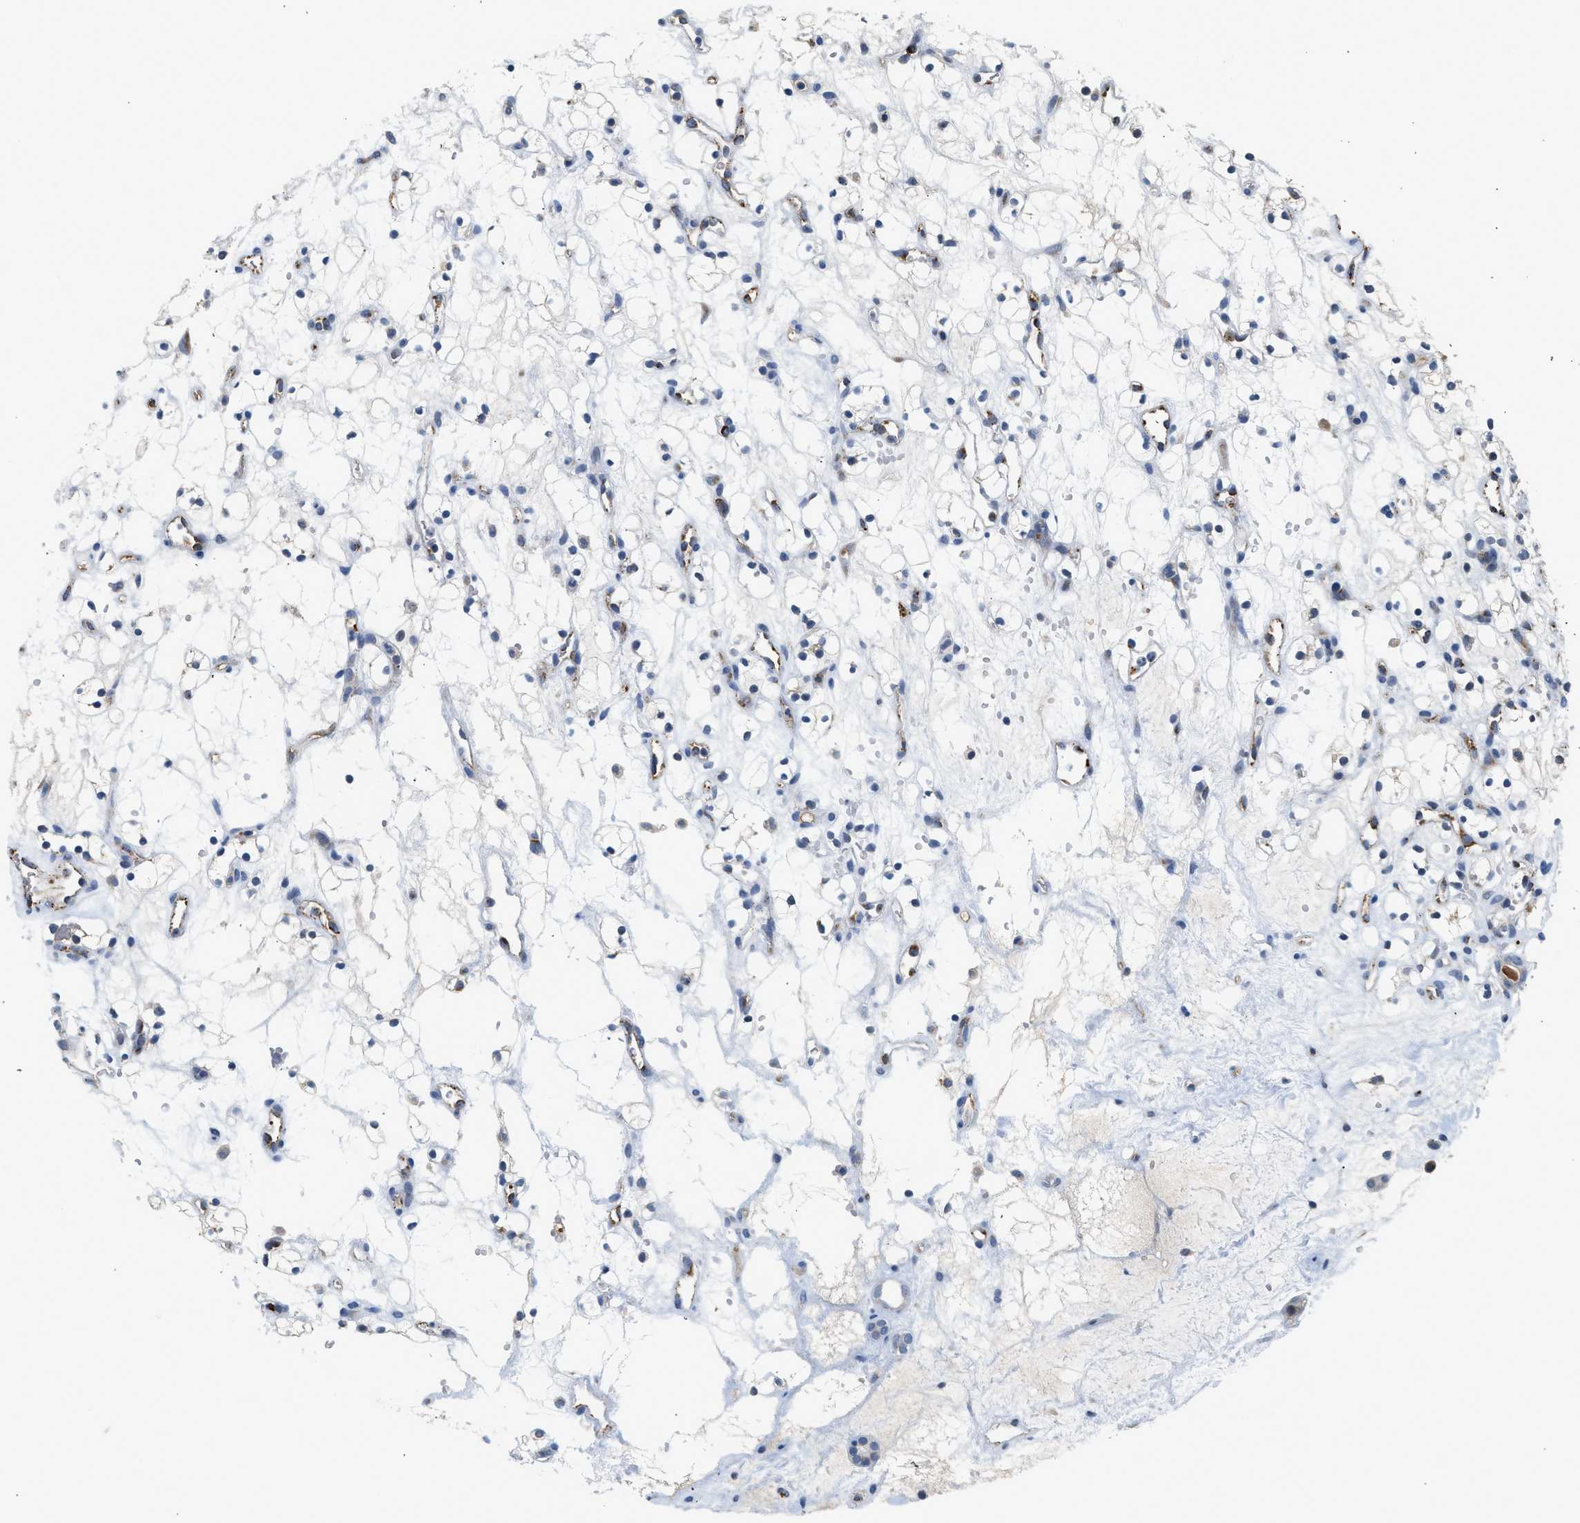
{"staining": {"intensity": "negative", "quantity": "none", "location": "none"}, "tissue": "renal cancer", "cell_type": "Tumor cells", "image_type": "cancer", "snomed": [{"axis": "morphology", "description": "Adenocarcinoma, NOS"}, {"axis": "topography", "description": "Kidney"}], "caption": "Renal cancer (adenocarcinoma) was stained to show a protein in brown. There is no significant staining in tumor cells.", "gene": "PIM1", "patient": {"sex": "female", "age": 60}}